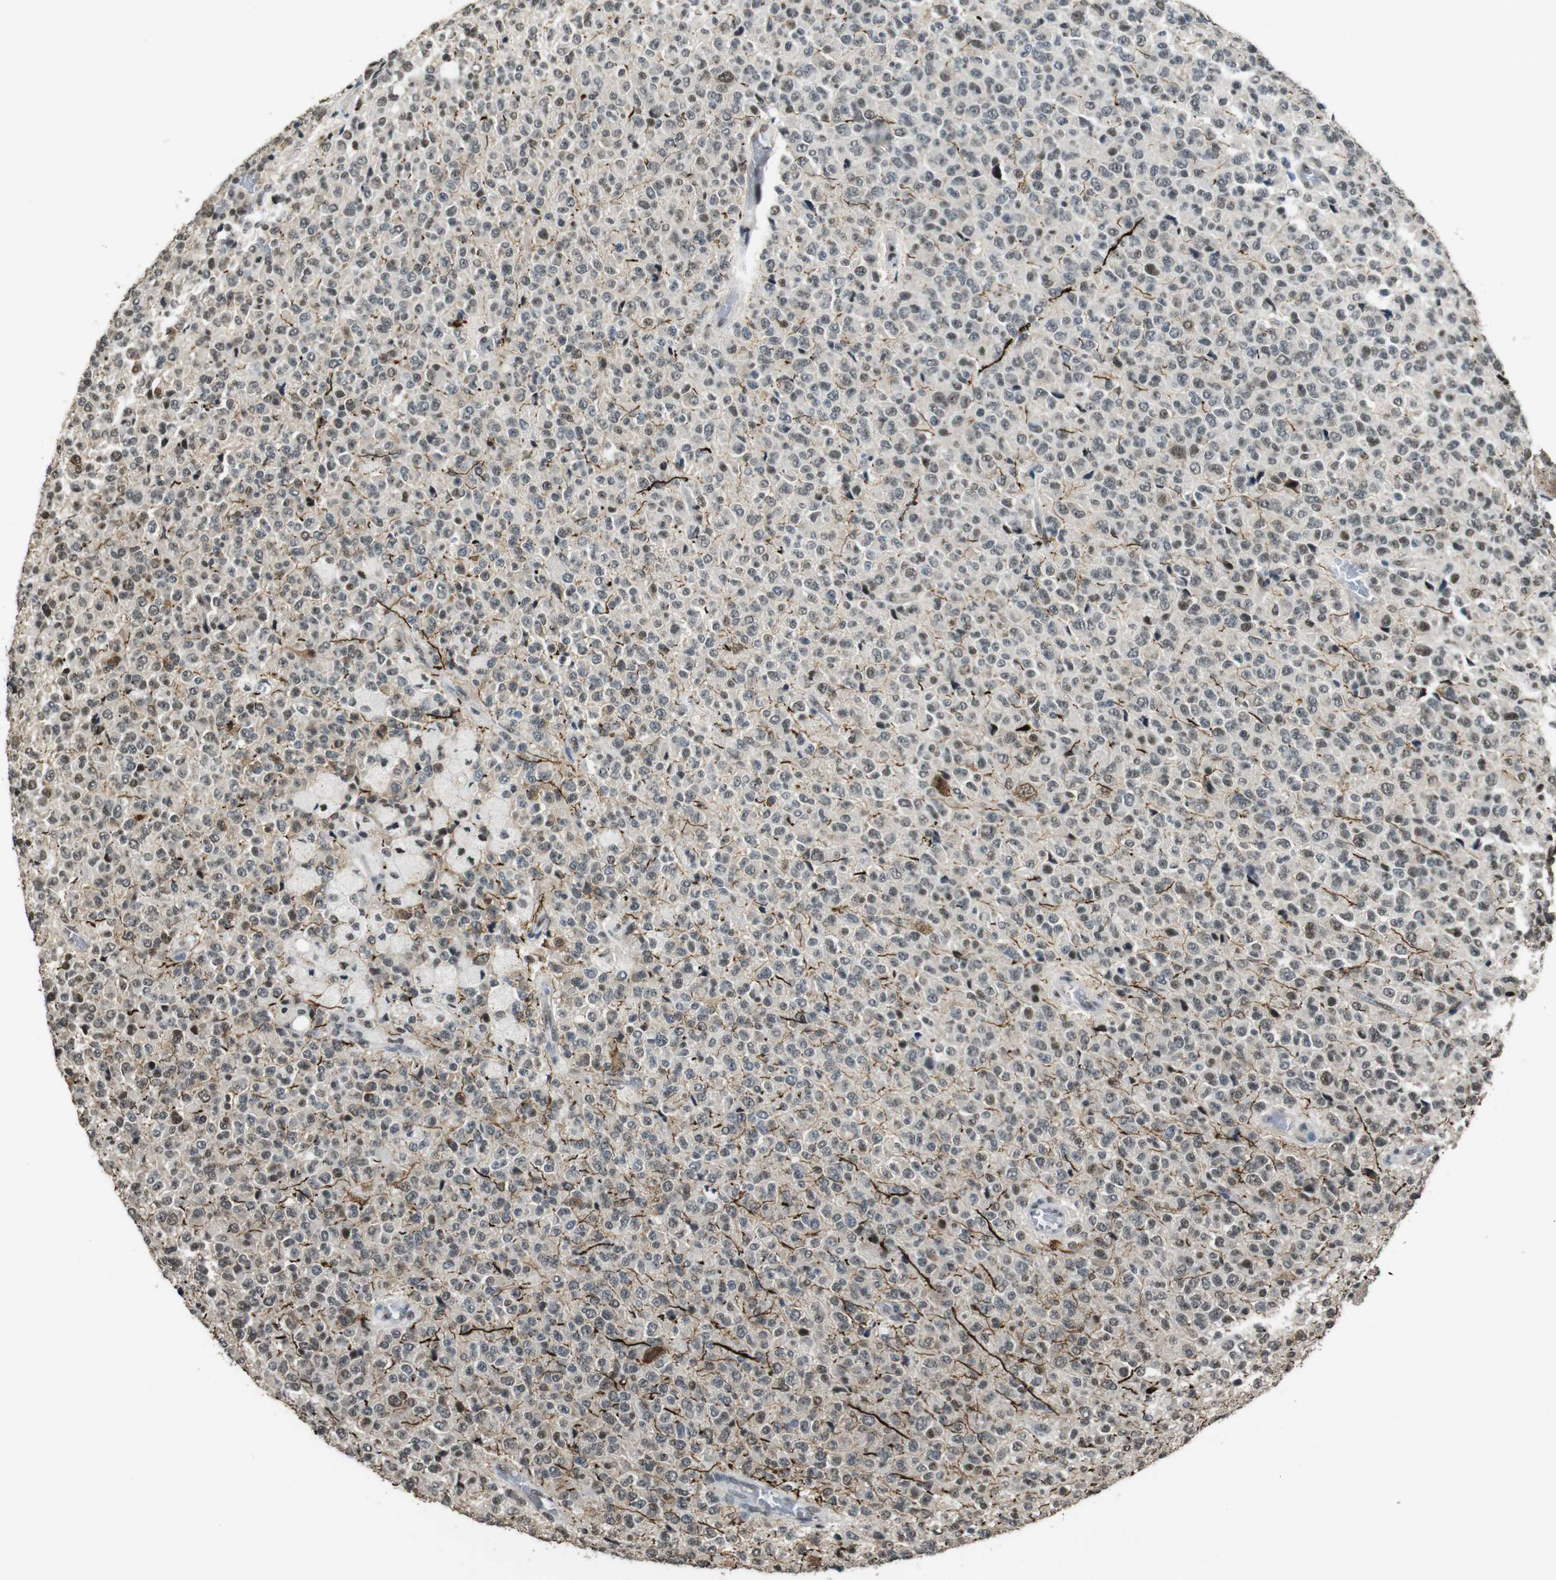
{"staining": {"intensity": "weak", "quantity": "<25%", "location": "nuclear"}, "tissue": "glioma", "cell_type": "Tumor cells", "image_type": "cancer", "snomed": [{"axis": "morphology", "description": "Glioma, malignant, High grade"}, {"axis": "topography", "description": "pancreas cauda"}], "caption": "Tumor cells show no significant positivity in malignant high-grade glioma. (DAB immunohistochemistry, high magnification).", "gene": "CSNK2B", "patient": {"sex": "male", "age": 60}}